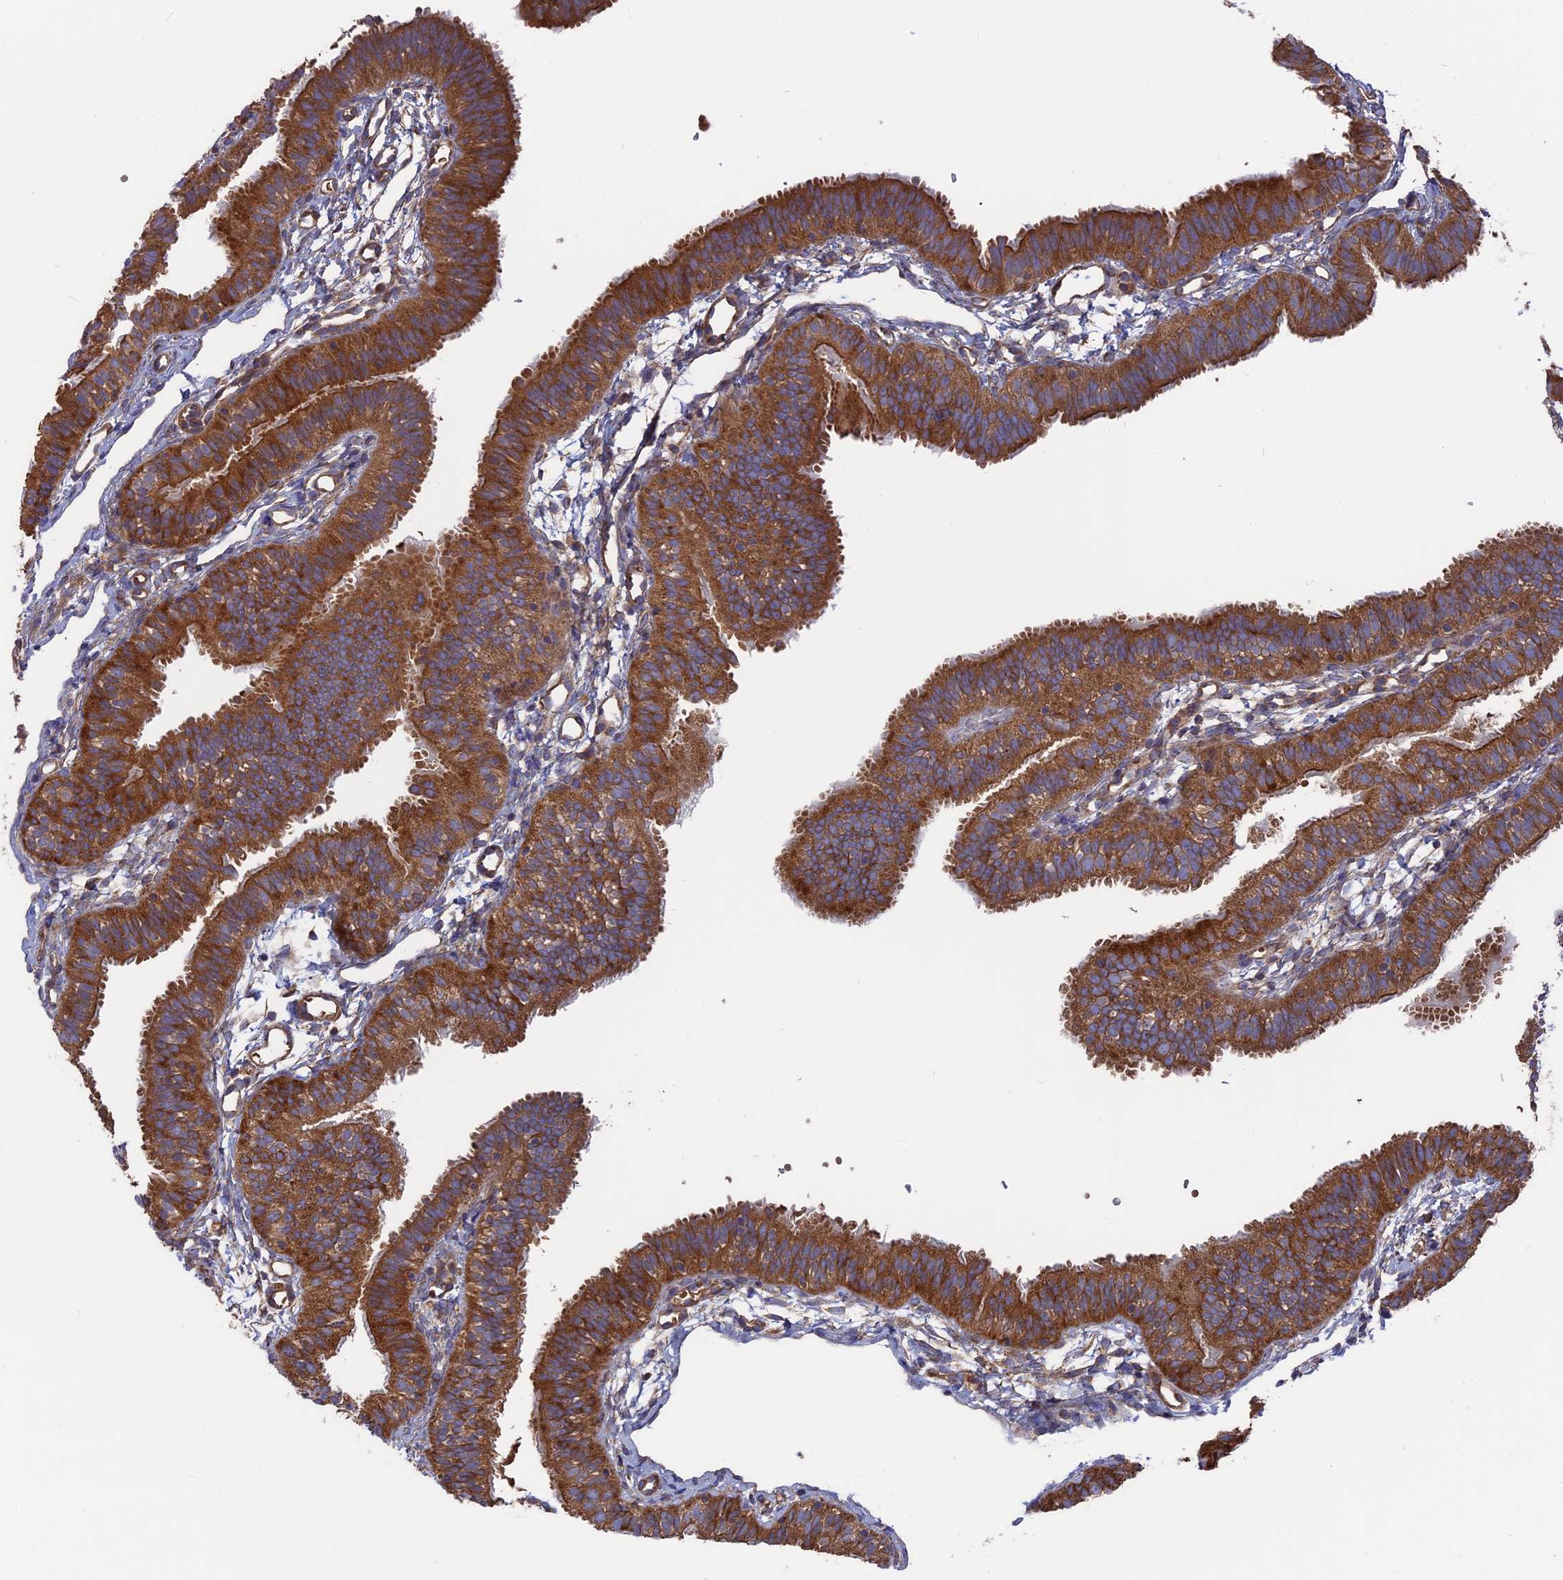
{"staining": {"intensity": "moderate", "quantity": ">75%", "location": "cytoplasmic/membranous"}, "tissue": "fallopian tube", "cell_type": "Glandular cells", "image_type": "normal", "snomed": [{"axis": "morphology", "description": "Normal tissue, NOS"}, {"axis": "topography", "description": "Fallopian tube"}], "caption": "The immunohistochemical stain shows moderate cytoplasmic/membranous positivity in glandular cells of benign fallopian tube.", "gene": "TELO2", "patient": {"sex": "female", "age": 35}}